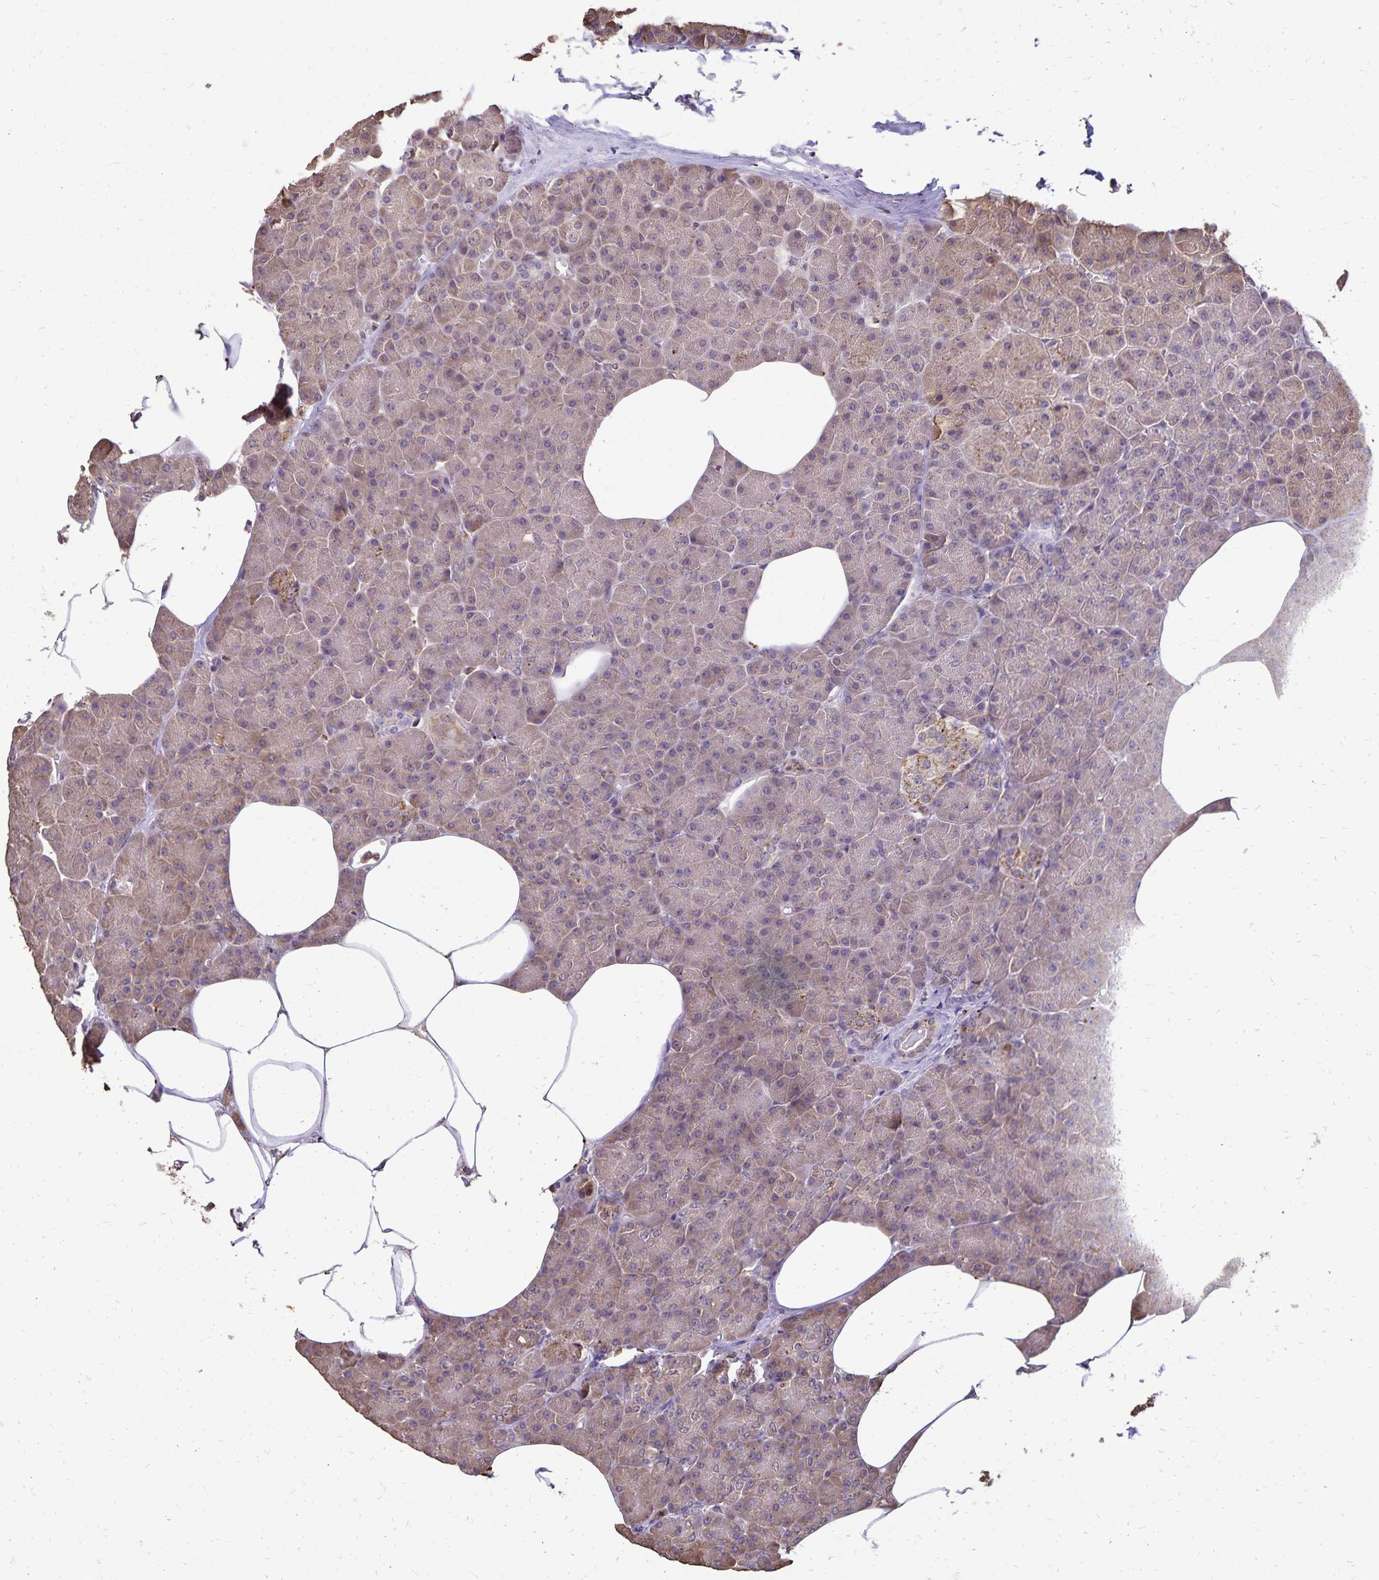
{"staining": {"intensity": "moderate", "quantity": "25%-75%", "location": "cytoplasmic/membranous"}, "tissue": "pancreas", "cell_type": "Exocrine glandular cells", "image_type": "normal", "snomed": [{"axis": "morphology", "description": "Normal tissue, NOS"}, {"axis": "topography", "description": "Pancreas"}], "caption": "DAB immunohistochemical staining of unremarkable pancreas exhibits moderate cytoplasmic/membranous protein positivity in approximately 25%-75% of exocrine glandular cells. Immunohistochemistry stains the protein of interest in brown and the nuclei are stained blue.", "gene": "CHMP1B", "patient": {"sex": "female", "age": 45}}